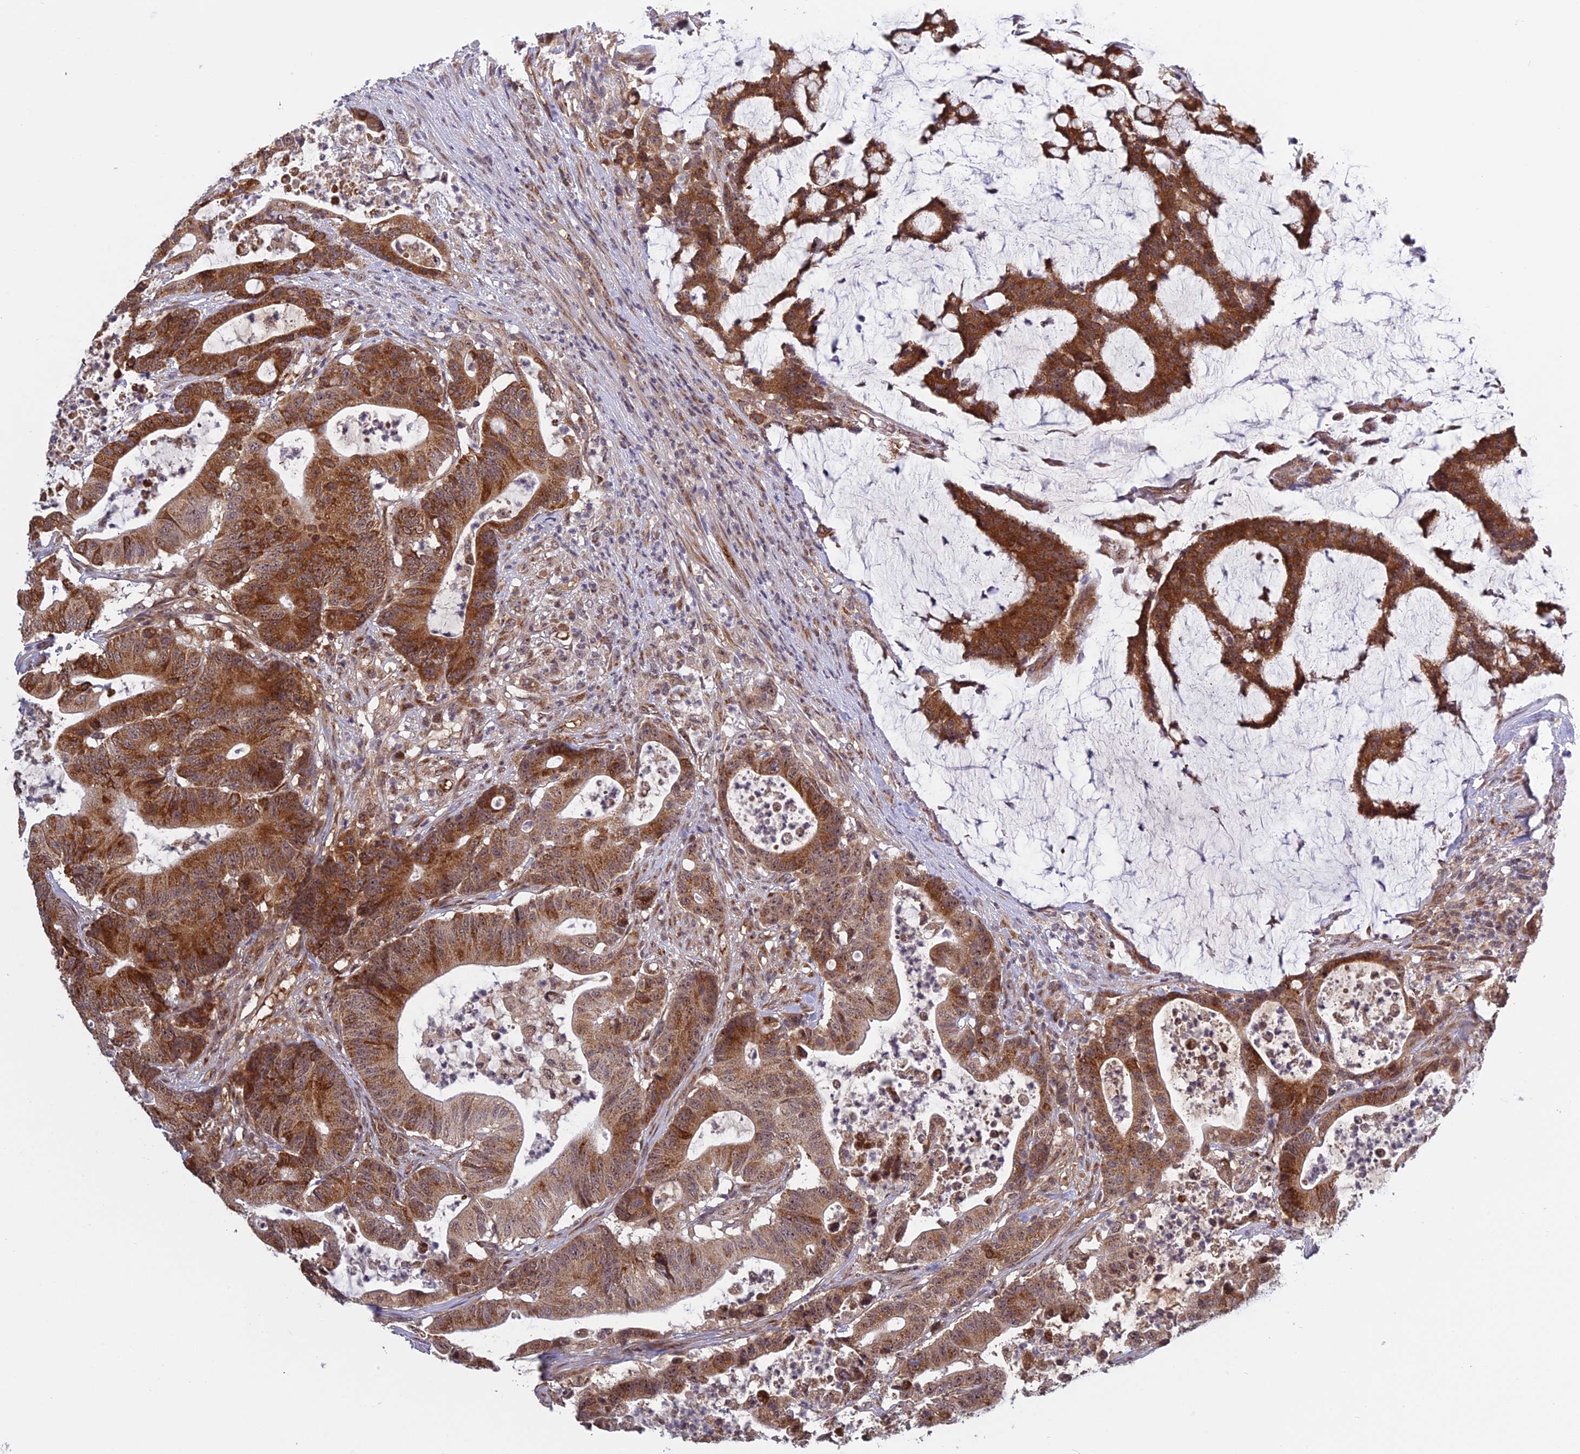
{"staining": {"intensity": "moderate", "quantity": ">75%", "location": "cytoplasmic/membranous"}, "tissue": "colorectal cancer", "cell_type": "Tumor cells", "image_type": "cancer", "snomed": [{"axis": "morphology", "description": "Adenocarcinoma, NOS"}, {"axis": "topography", "description": "Colon"}], "caption": "Brown immunohistochemical staining in colorectal cancer (adenocarcinoma) reveals moderate cytoplasmic/membranous staining in approximately >75% of tumor cells.", "gene": "MEOX1", "patient": {"sex": "female", "age": 84}}